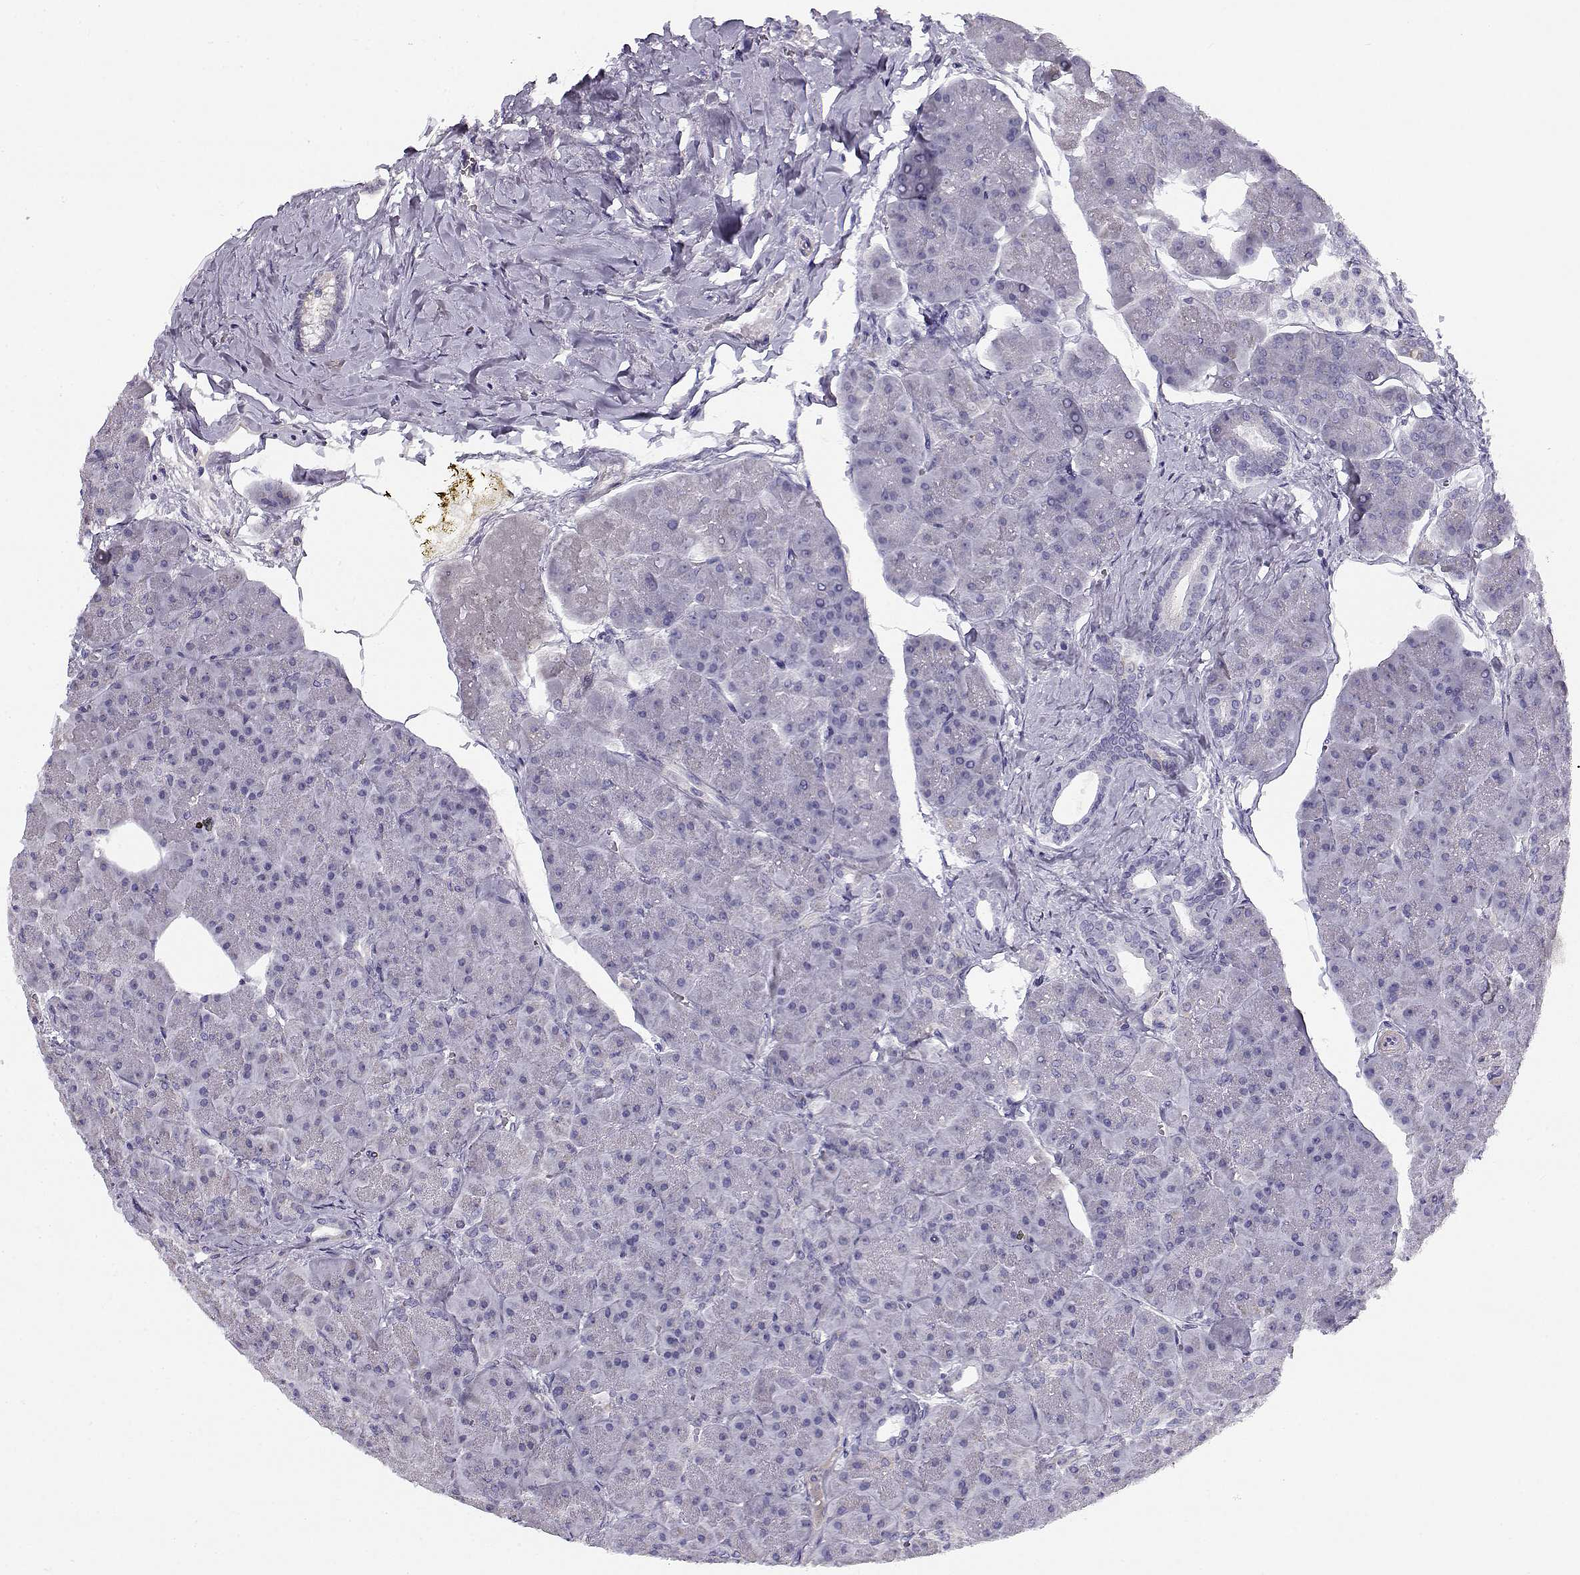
{"staining": {"intensity": "negative", "quantity": "none", "location": "none"}, "tissue": "pancreas", "cell_type": "Exocrine glandular cells", "image_type": "normal", "snomed": [{"axis": "morphology", "description": "Normal tissue, NOS"}, {"axis": "topography", "description": "Adipose tissue"}, {"axis": "topography", "description": "Pancreas"}, {"axis": "topography", "description": "Peripheral nerve tissue"}], "caption": "There is no significant positivity in exocrine glandular cells of pancreas. (DAB IHC visualized using brightfield microscopy, high magnification).", "gene": "CREB3L3", "patient": {"sex": "female", "age": 58}}